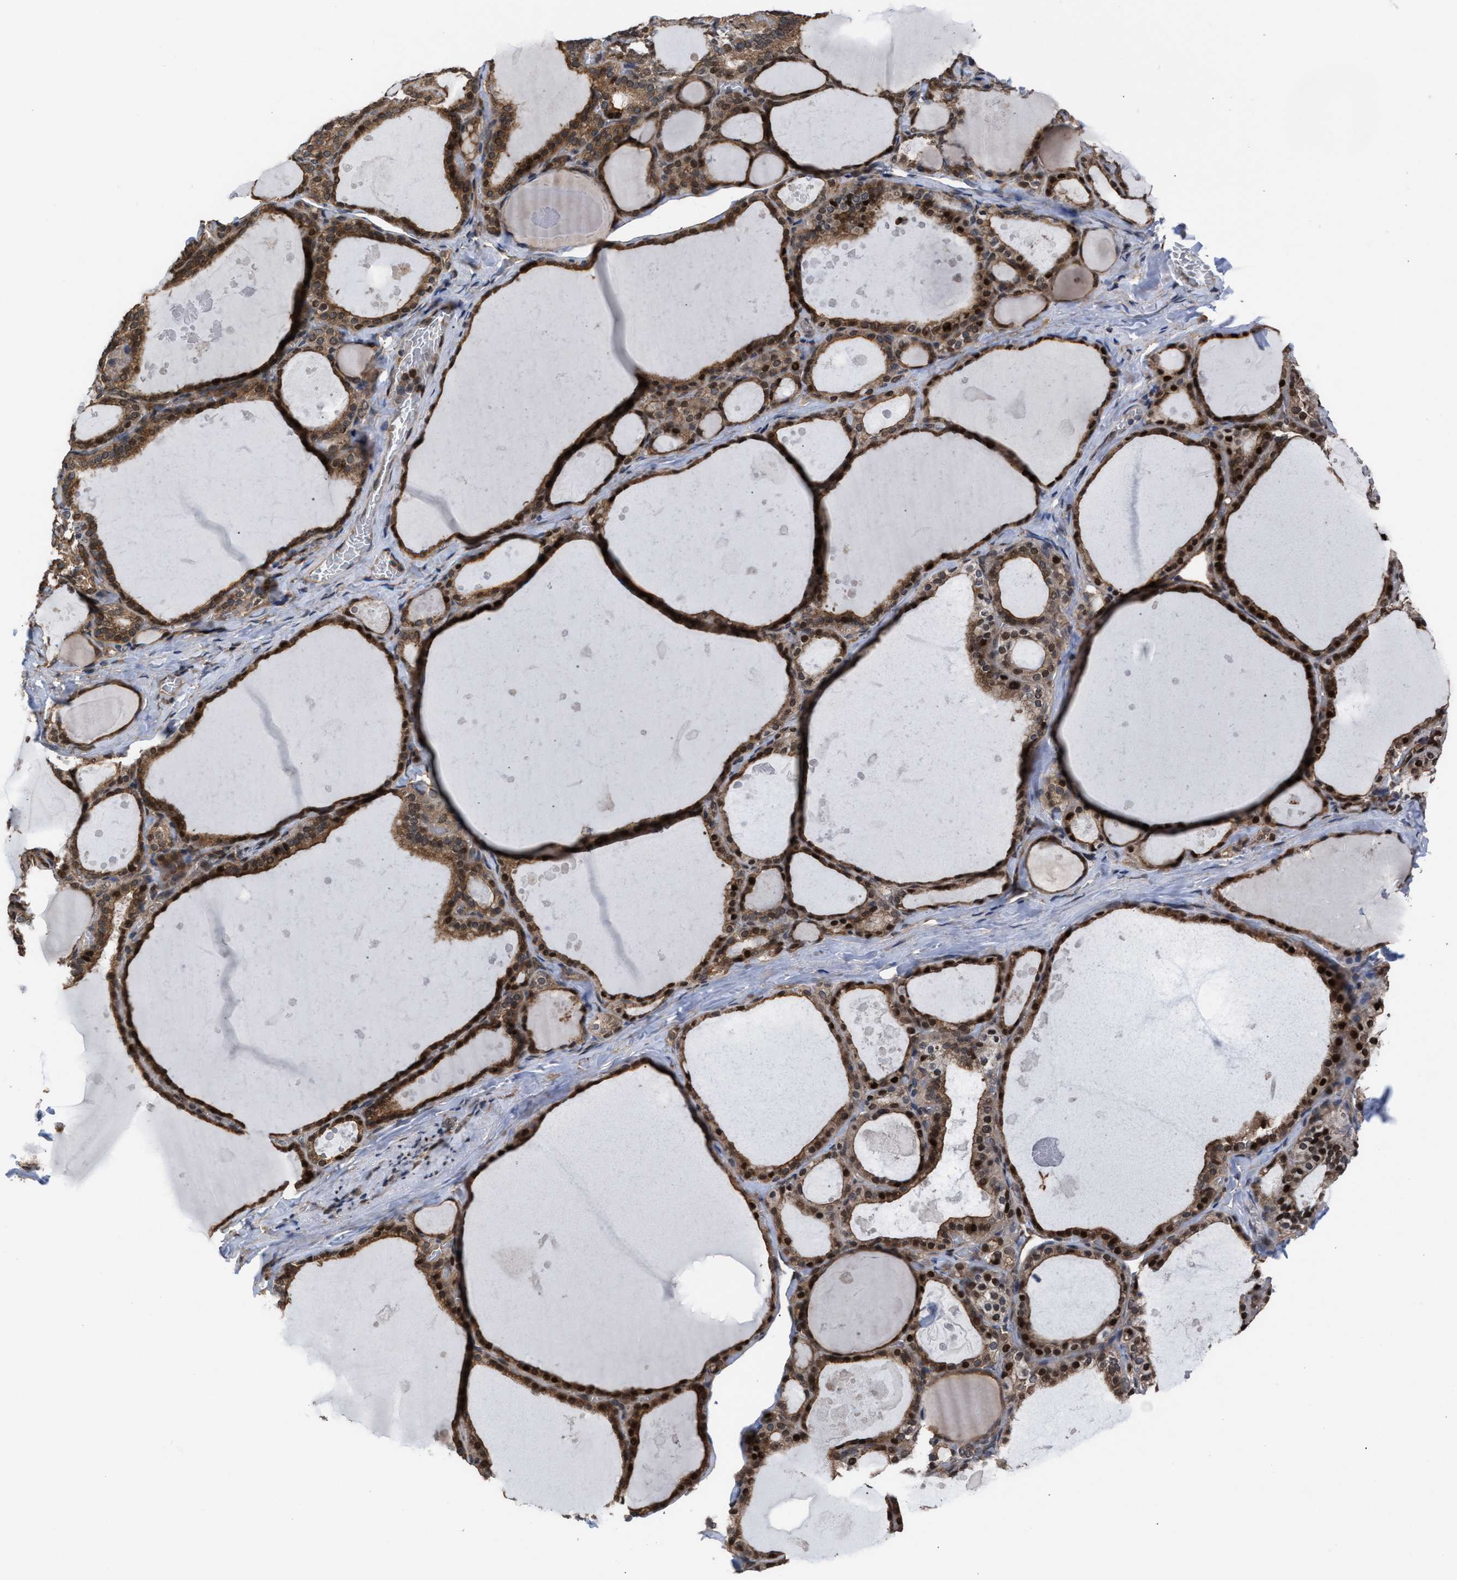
{"staining": {"intensity": "moderate", "quantity": ">75%", "location": "cytoplasmic/membranous,nuclear"}, "tissue": "thyroid gland", "cell_type": "Glandular cells", "image_type": "normal", "snomed": [{"axis": "morphology", "description": "Normal tissue, NOS"}, {"axis": "topography", "description": "Thyroid gland"}], "caption": "Moderate cytoplasmic/membranous,nuclear protein staining is seen in about >75% of glandular cells in thyroid gland.", "gene": "TP53BP2", "patient": {"sex": "male", "age": 56}}